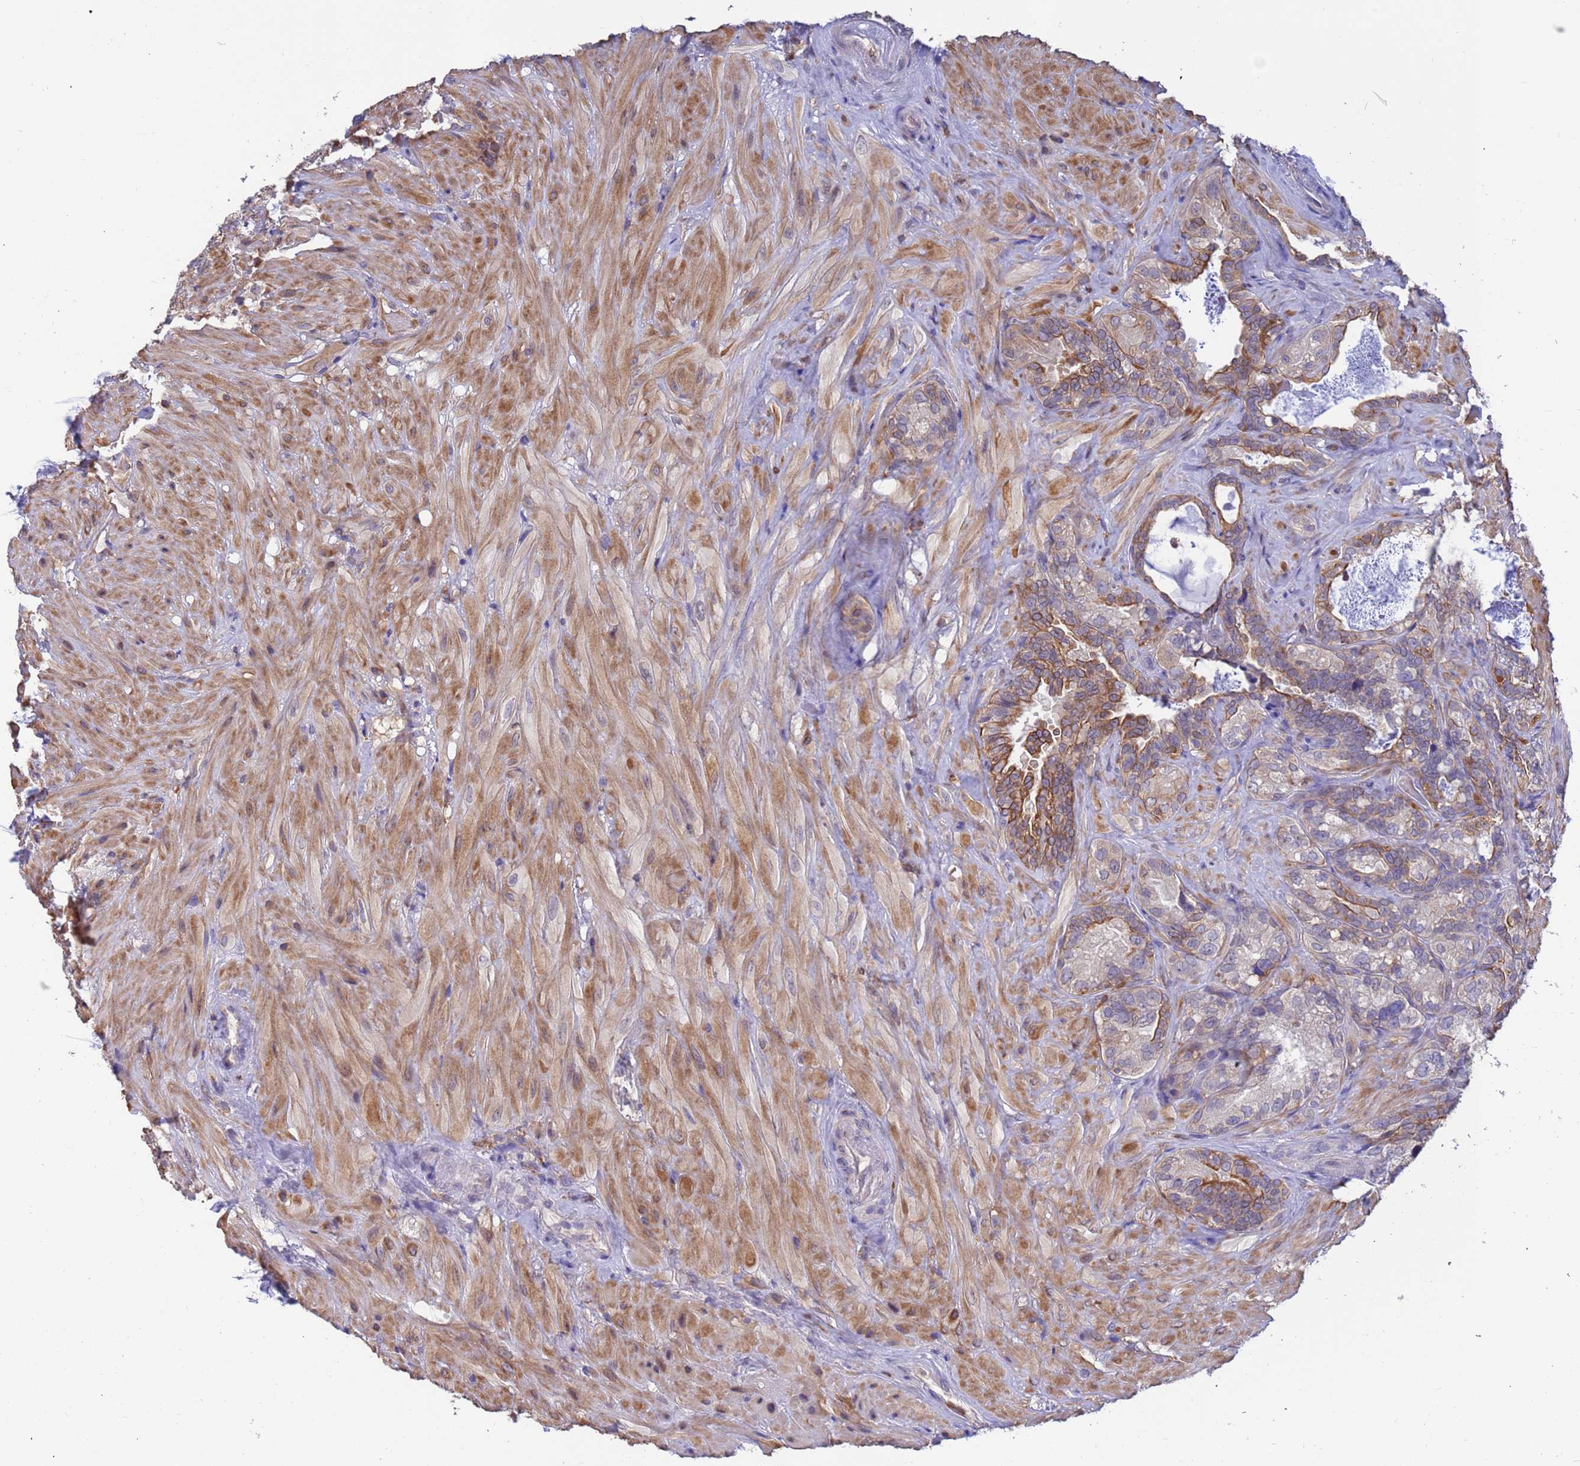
{"staining": {"intensity": "moderate", "quantity": ">75%", "location": "cytoplasmic/membranous"}, "tissue": "seminal vesicle", "cell_type": "Glandular cells", "image_type": "normal", "snomed": [{"axis": "morphology", "description": "Normal tissue, NOS"}, {"axis": "topography", "description": "Seminal veicle"}, {"axis": "topography", "description": "Peripheral nerve tissue"}], "caption": "The image exhibits a brown stain indicating the presence of a protein in the cytoplasmic/membranous of glandular cells in seminal vesicle.", "gene": "AMPD3", "patient": {"sex": "male", "age": 67}}